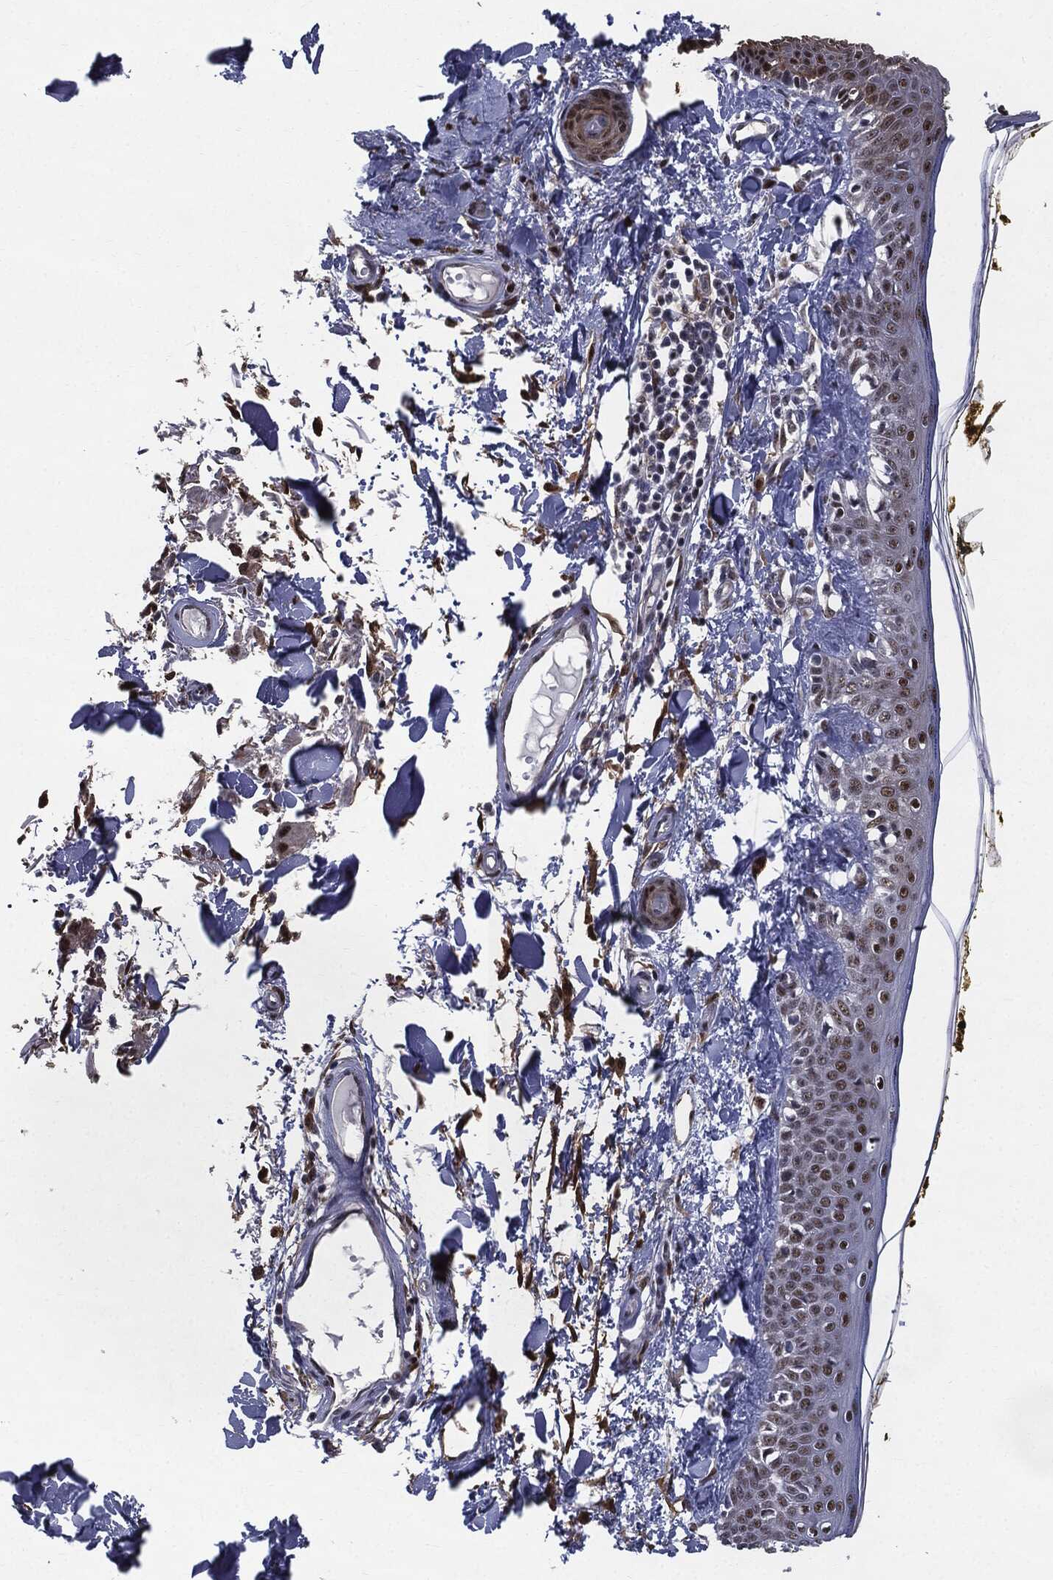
{"staining": {"intensity": "strong", "quantity": ">75%", "location": "nuclear"}, "tissue": "skin", "cell_type": "Fibroblasts", "image_type": "normal", "snomed": [{"axis": "morphology", "description": "Normal tissue, NOS"}, {"axis": "topography", "description": "Skin"}], "caption": "Skin stained with a brown dye exhibits strong nuclear positive expression in about >75% of fibroblasts.", "gene": "JUN", "patient": {"sex": "male", "age": 76}}